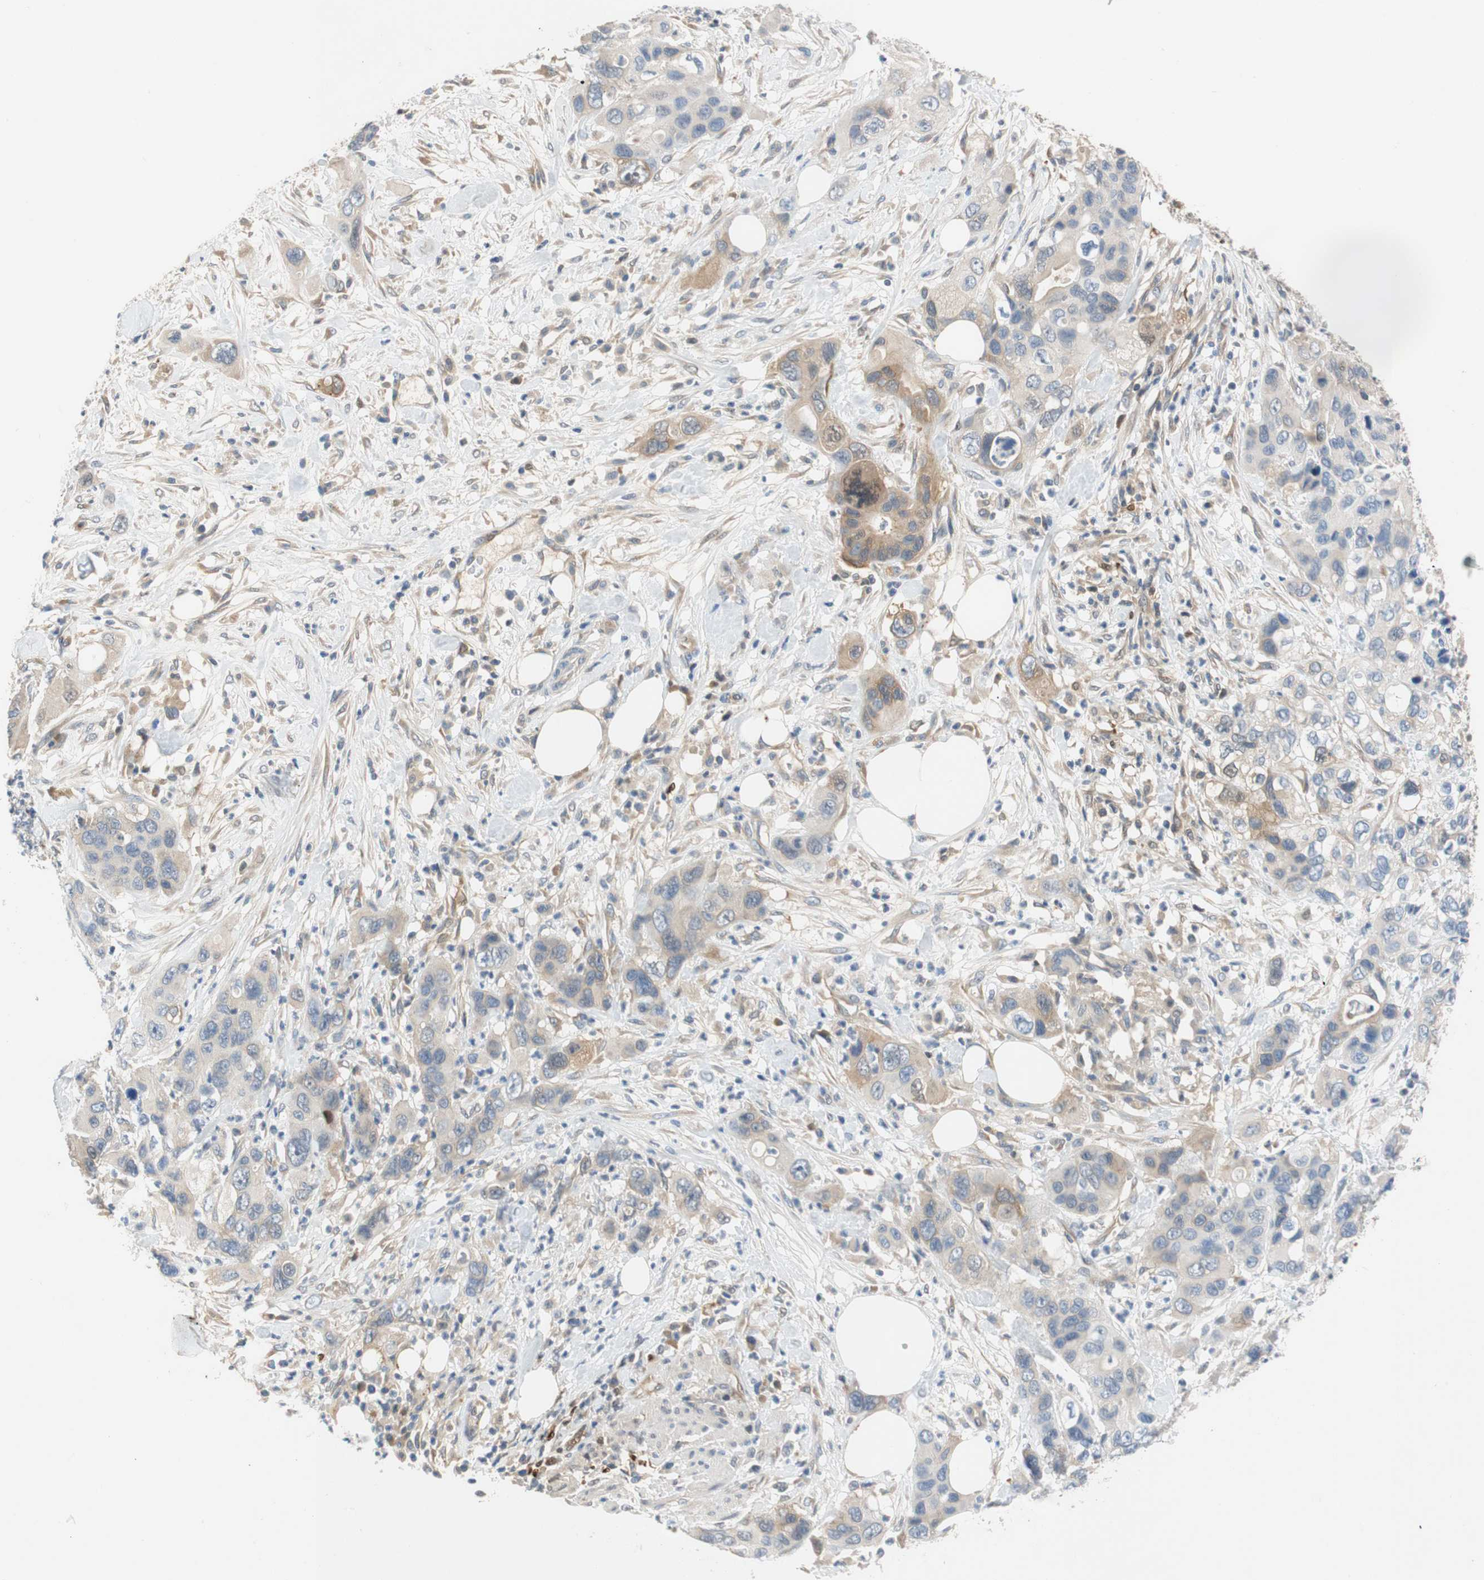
{"staining": {"intensity": "weak", "quantity": "25%-75%", "location": "cytoplasmic/membranous"}, "tissue": "pancreatic cancer", "cell_type": "Tumor cells", "image_type": "cancer", "snomed": [{"axis": "morphology", "description": "Adenocarcinoma, NOS"}, {"axis": "topography", "description": "Pancreas"}], "caption": "This is an image of immunohistochemistry (IHC) staining of pancreatic cancer (adenocarcinoma), which shows weak expression in the cytoplasmic/membranous of tumor cells.", "gene": "RELB", "patient": {"sex": "female", "age": 71}}